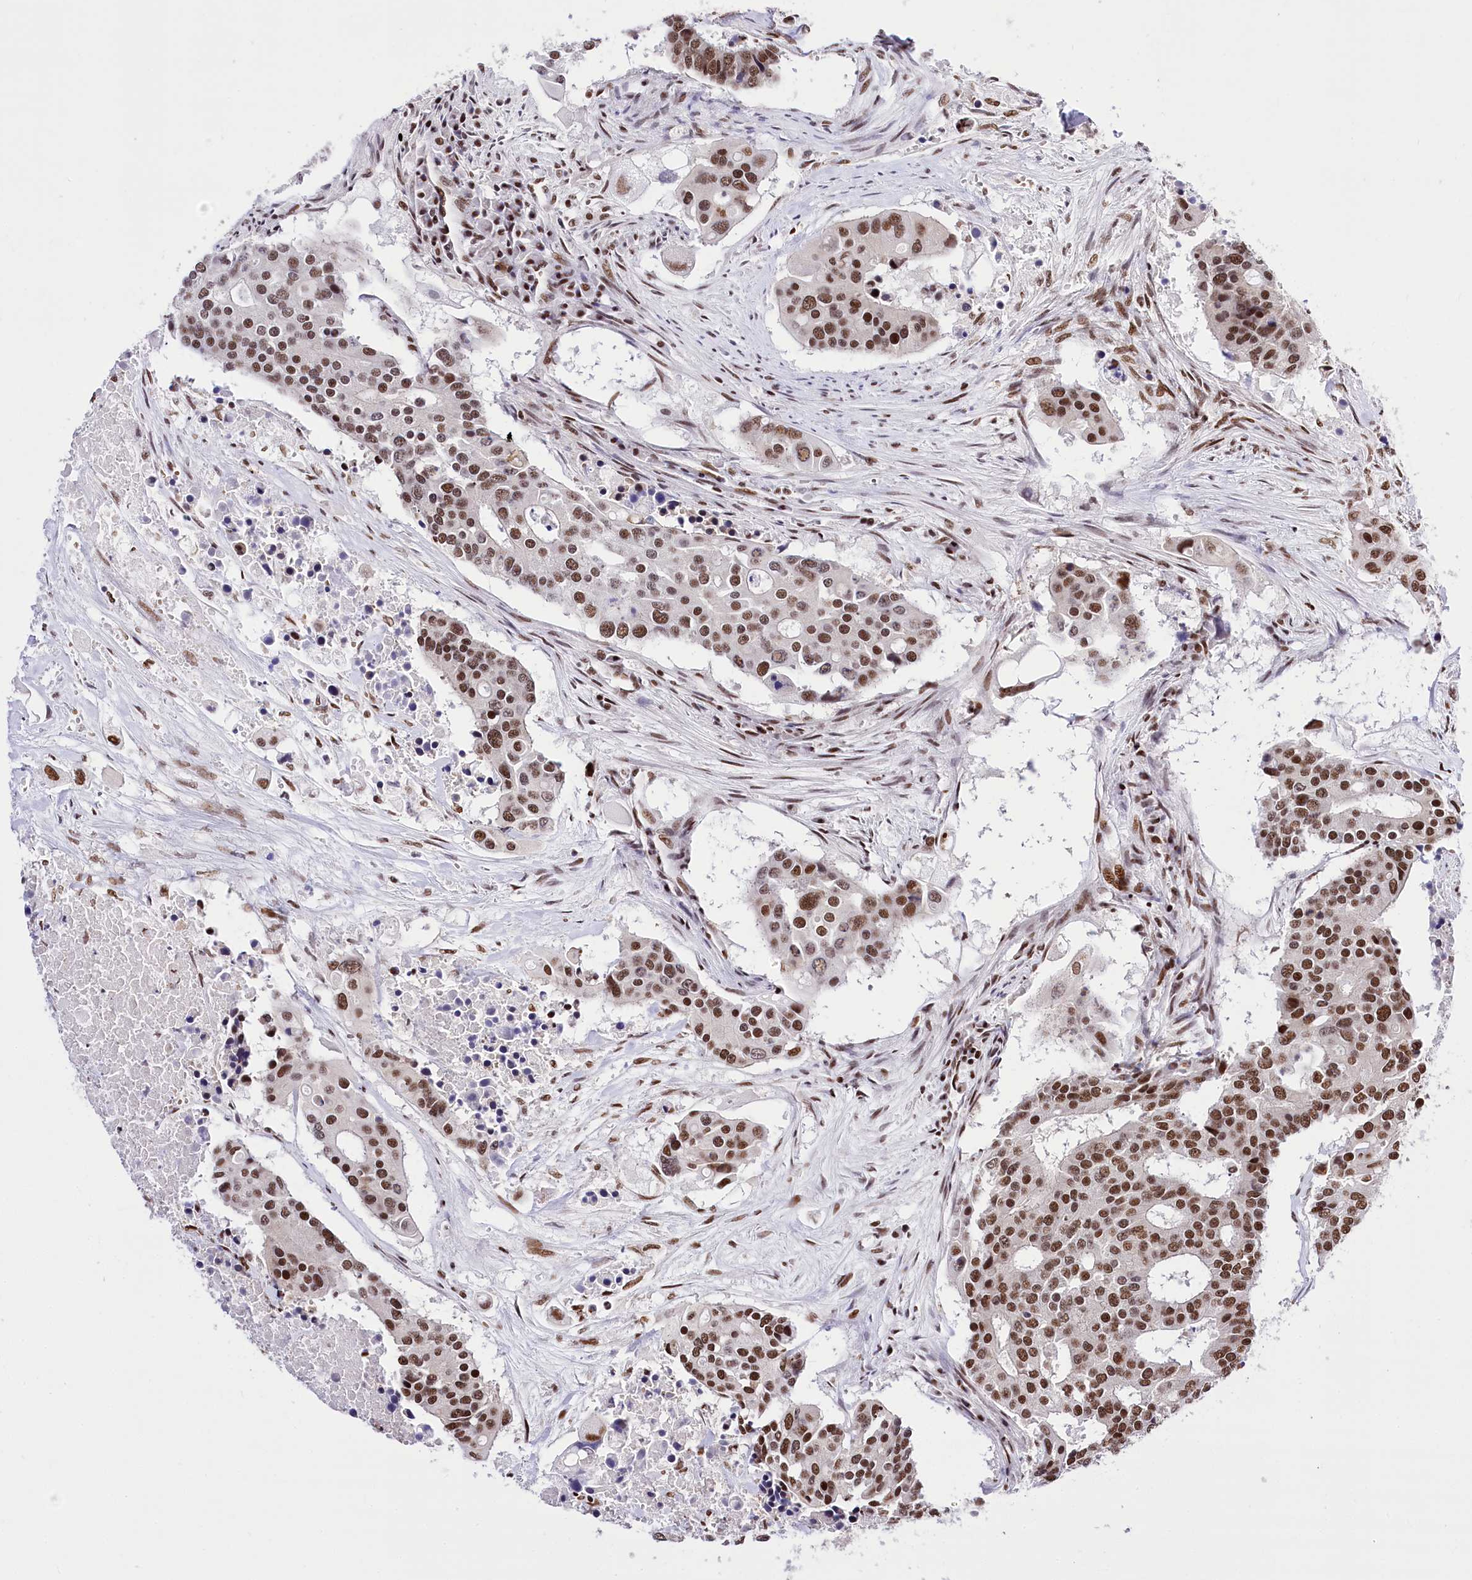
{"staining": {"intensity": "moderate", "quantity": ">75%", "location": "nuclear"}, "tissue": "colorectal cancer", "cell_type": "Tumor cells", "image_type": "cancer", "snomed": [{"axis": "morphology", "description": "Adenocarcinoma, NOS"}, {"axis": "topography", "description": "Colon"}], "caption": "Immunohistochemistry (IHC) of colorectal adenocarcinoma reveals medium levels of moderate nuclear positivity in about >75% of tumor cells.", "gene": "POU4F3", "patient": {"sex": "male", "age": 77}}